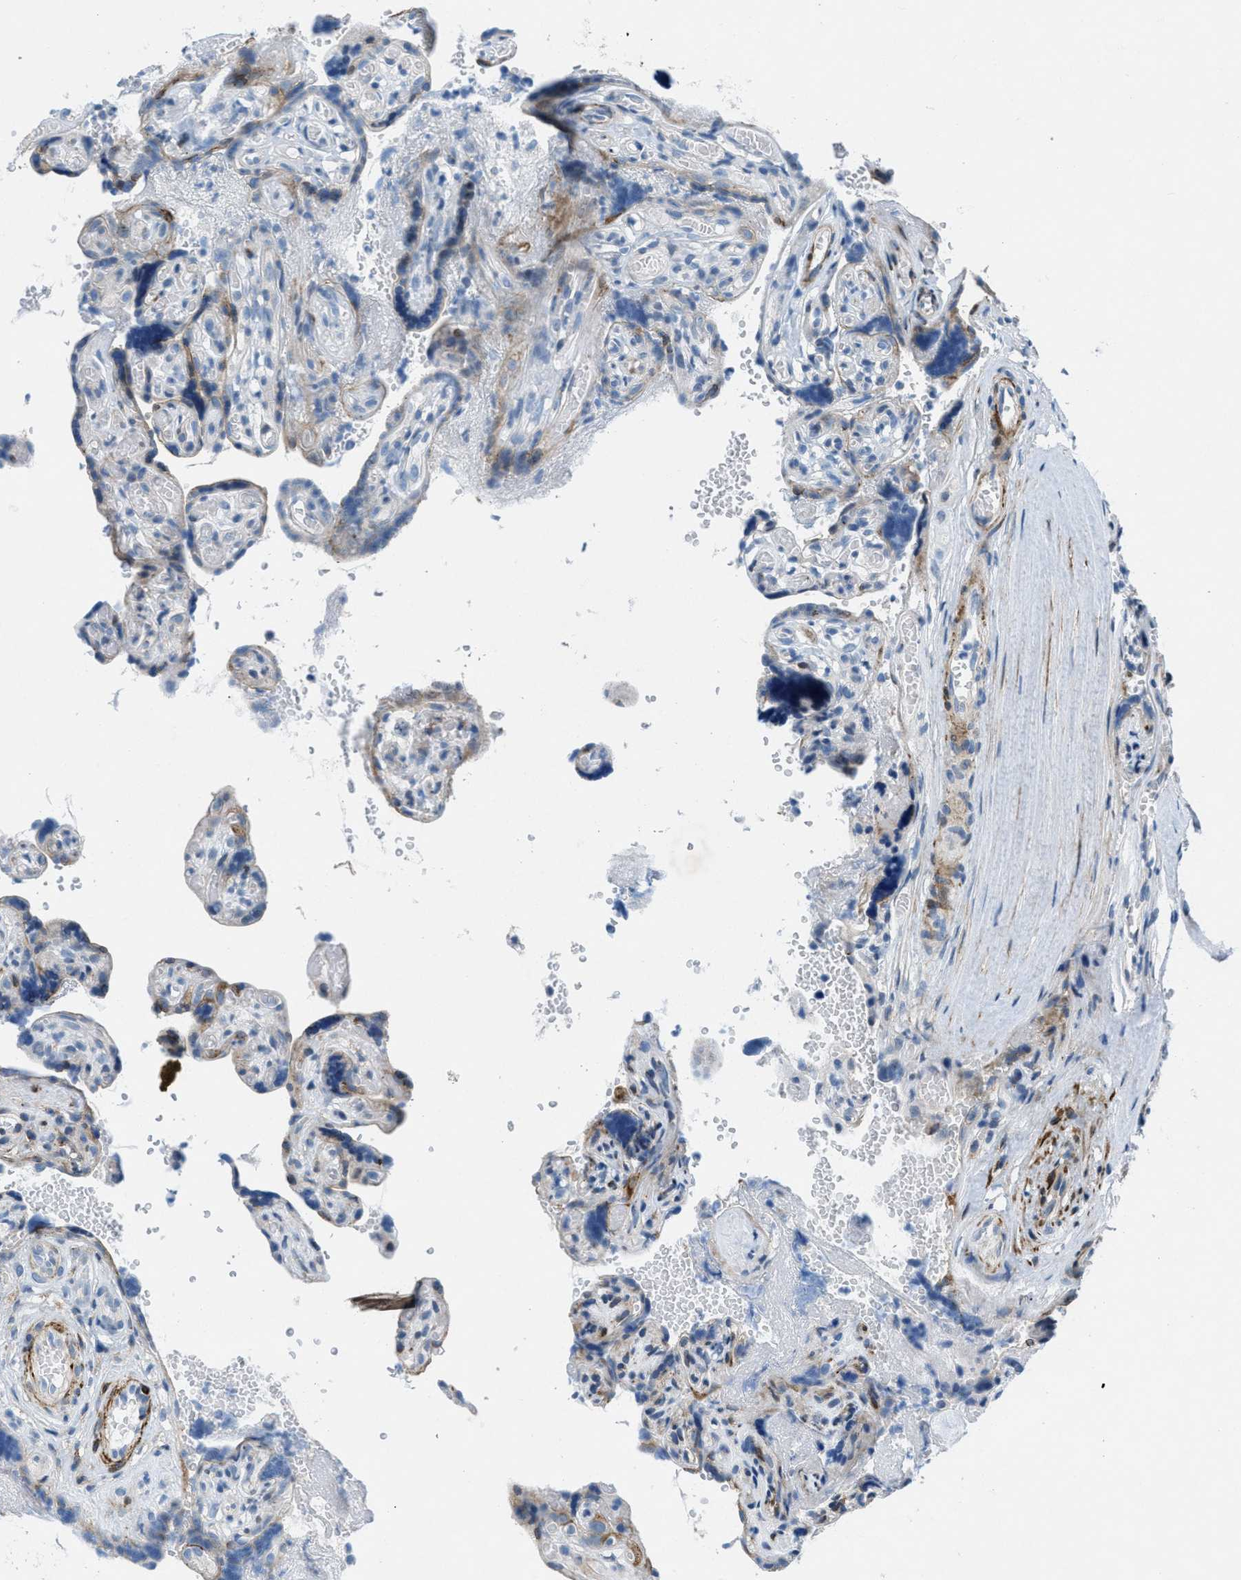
{"staining": {"intensity": "negative", "quantity": "none", "location": "none"}, "tissue": "placenta", "cell_type": "Decidual cells", "image_type": "normal", "snomed": [{"axis": "morphology", "description": "Normal tissue, NOS"}, {"axis": "topography", "description": "Placenta"}], "caption": "Immunohistochemistry micrograph of benign placenta: placenta stained with DAB displays no significant protein positivity in decidual cells. (DAB (3,3'-diaminobenzidine) immunohistochemistry (IHC), high magnification).", "gene": "MFSD13A", "patient": {"sex": "female", "age": 30}}